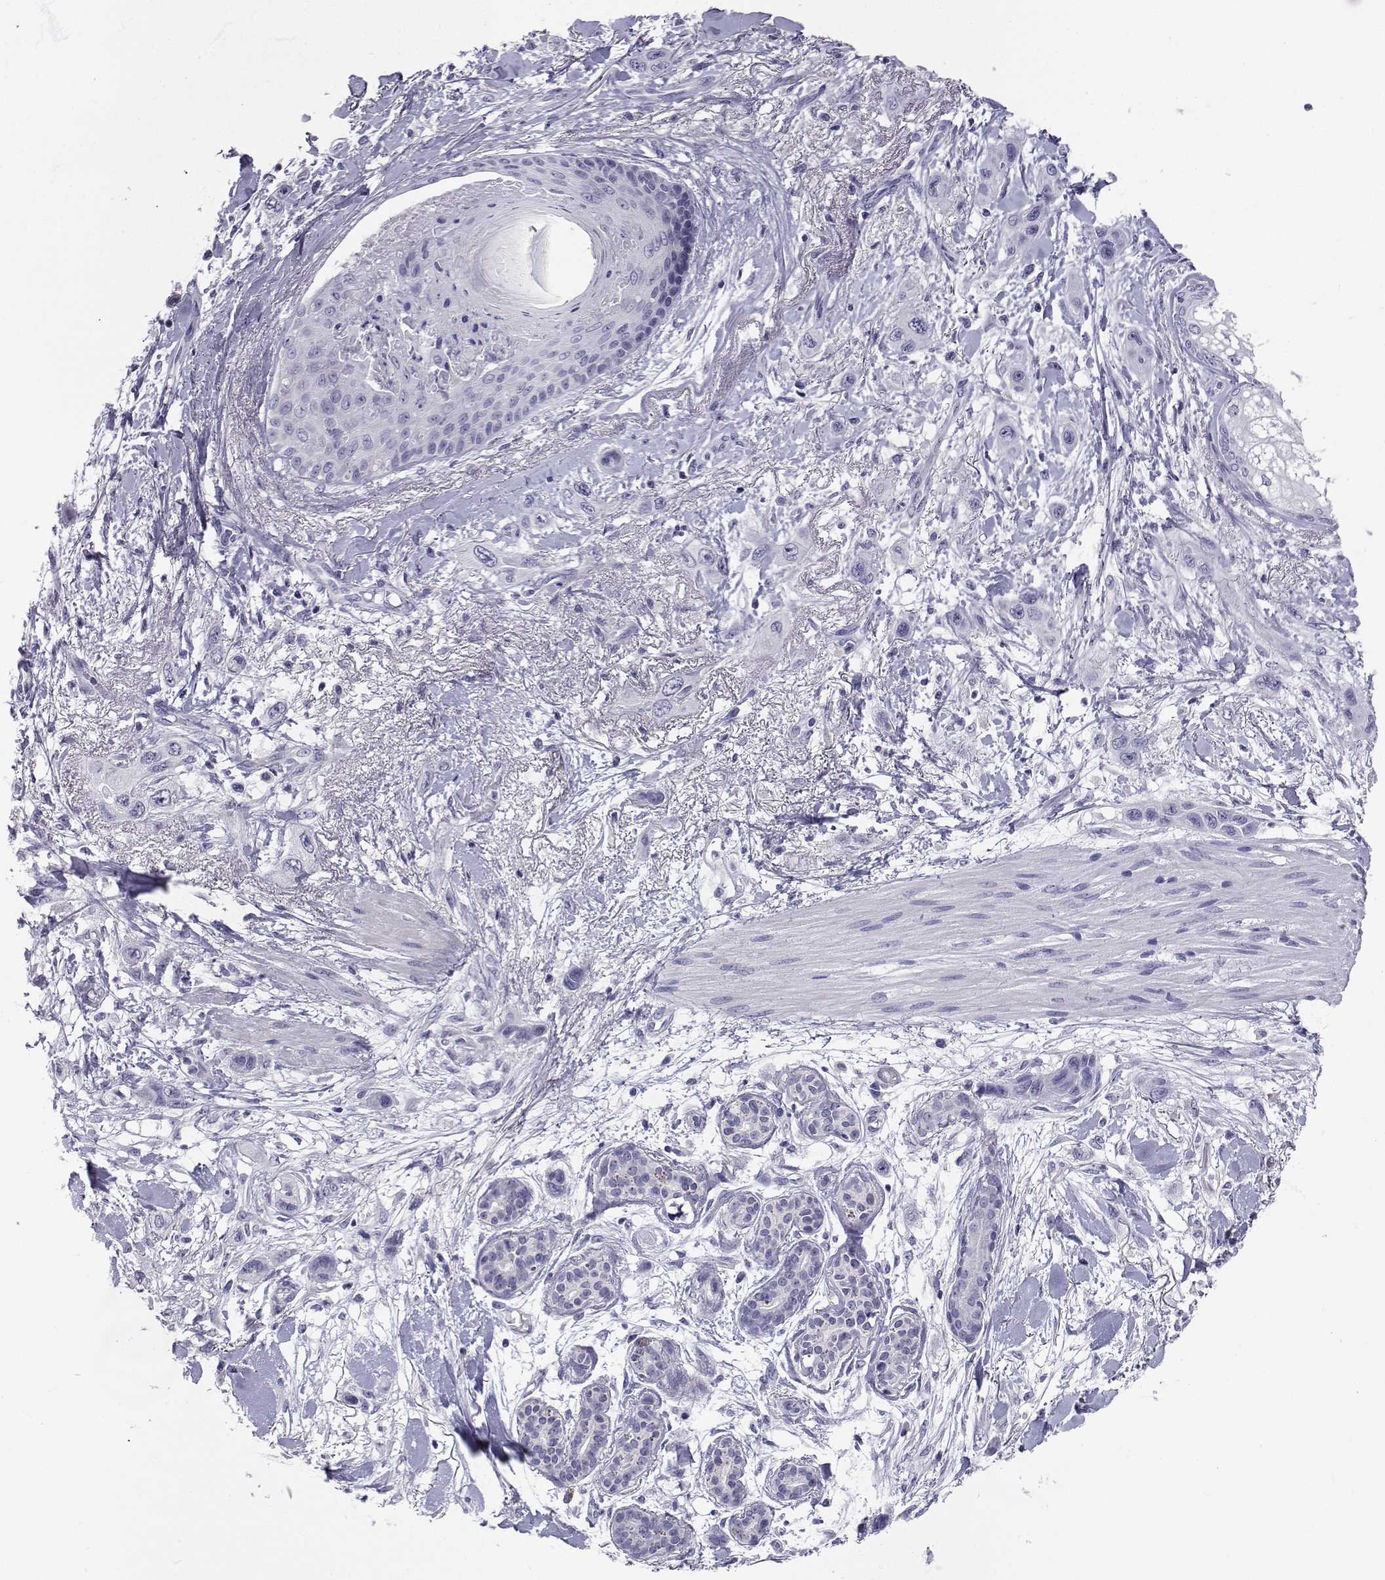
{"staining": {"intensity": "negative", "quantity": "none", "location": "none"}, "tissue": "skin cancer", "cell_type": "Tumor cells", "image_type": "cancer", "snomed": [{"axis": "morphology", "description": "Squamous cell carcinoma, NOS"}, {"axis": "topography", "description": "Skin"}], "caption": "DAB immunohistochemical staining of skin cancer (squamous cell carcinoma) reveals no significant positivity in tumor cells.", "gene": "SLC6A3", "patient": {"sex": "male", "age": 79}}